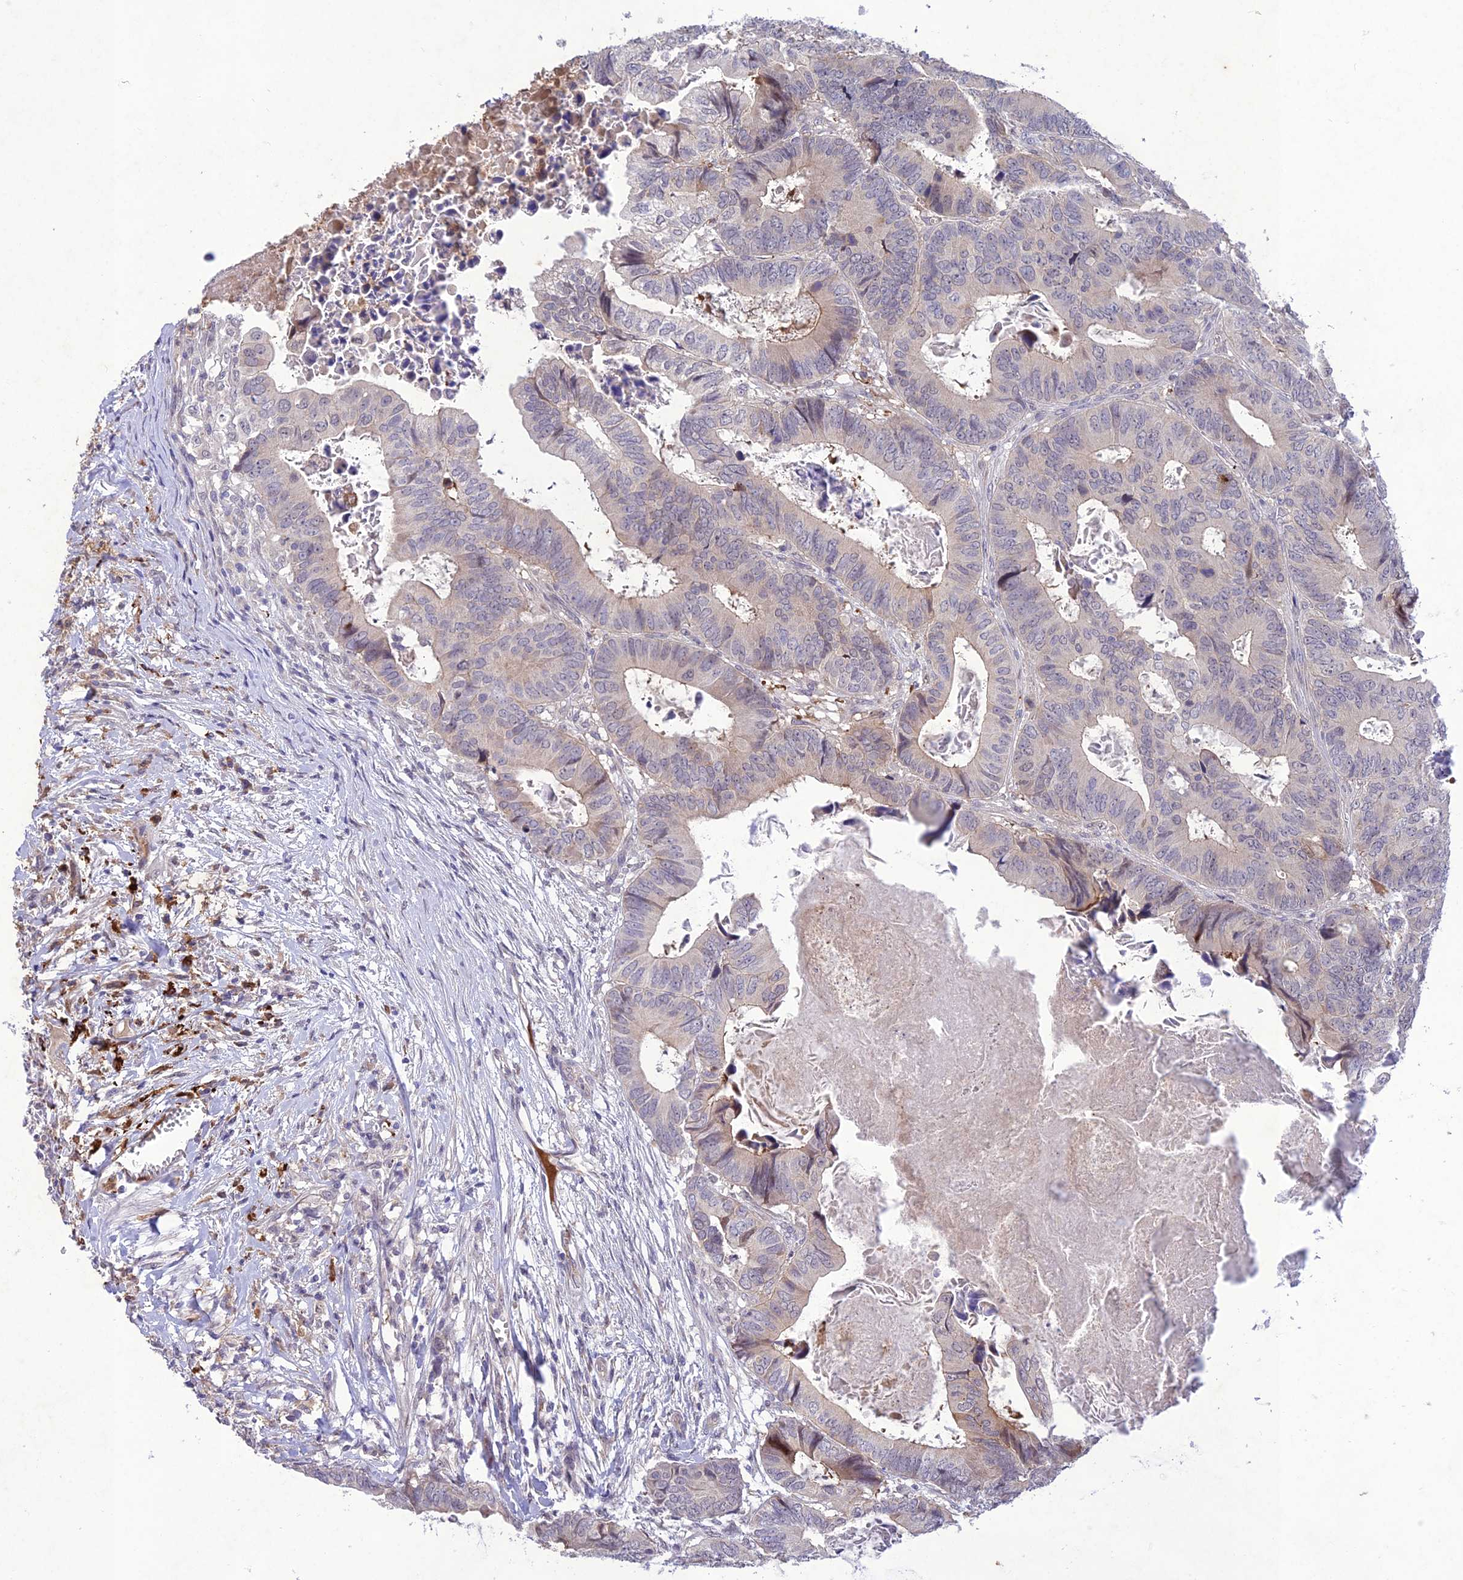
{"staining": {"intensity": "weak", "quantity": "<25%", "location": "cytoplasmic/membranous"}, "tissue": "colorectal cancer", "cell_type": "Tumor cells", "image_type": "cancer", "snomed": [{"axis": "morphology", "description": "Adenocarcinoma, NOS"}, {"axis": "topography", "description": "Colon"}], "caption": "This is a histopathology image of immunohistochemistry staining of colorectal cancer (adenocarcinoma), which shows no expression in tumor cells.", "gene": "ANKRD52", "patient": {"sex": "male", "age": 85}}